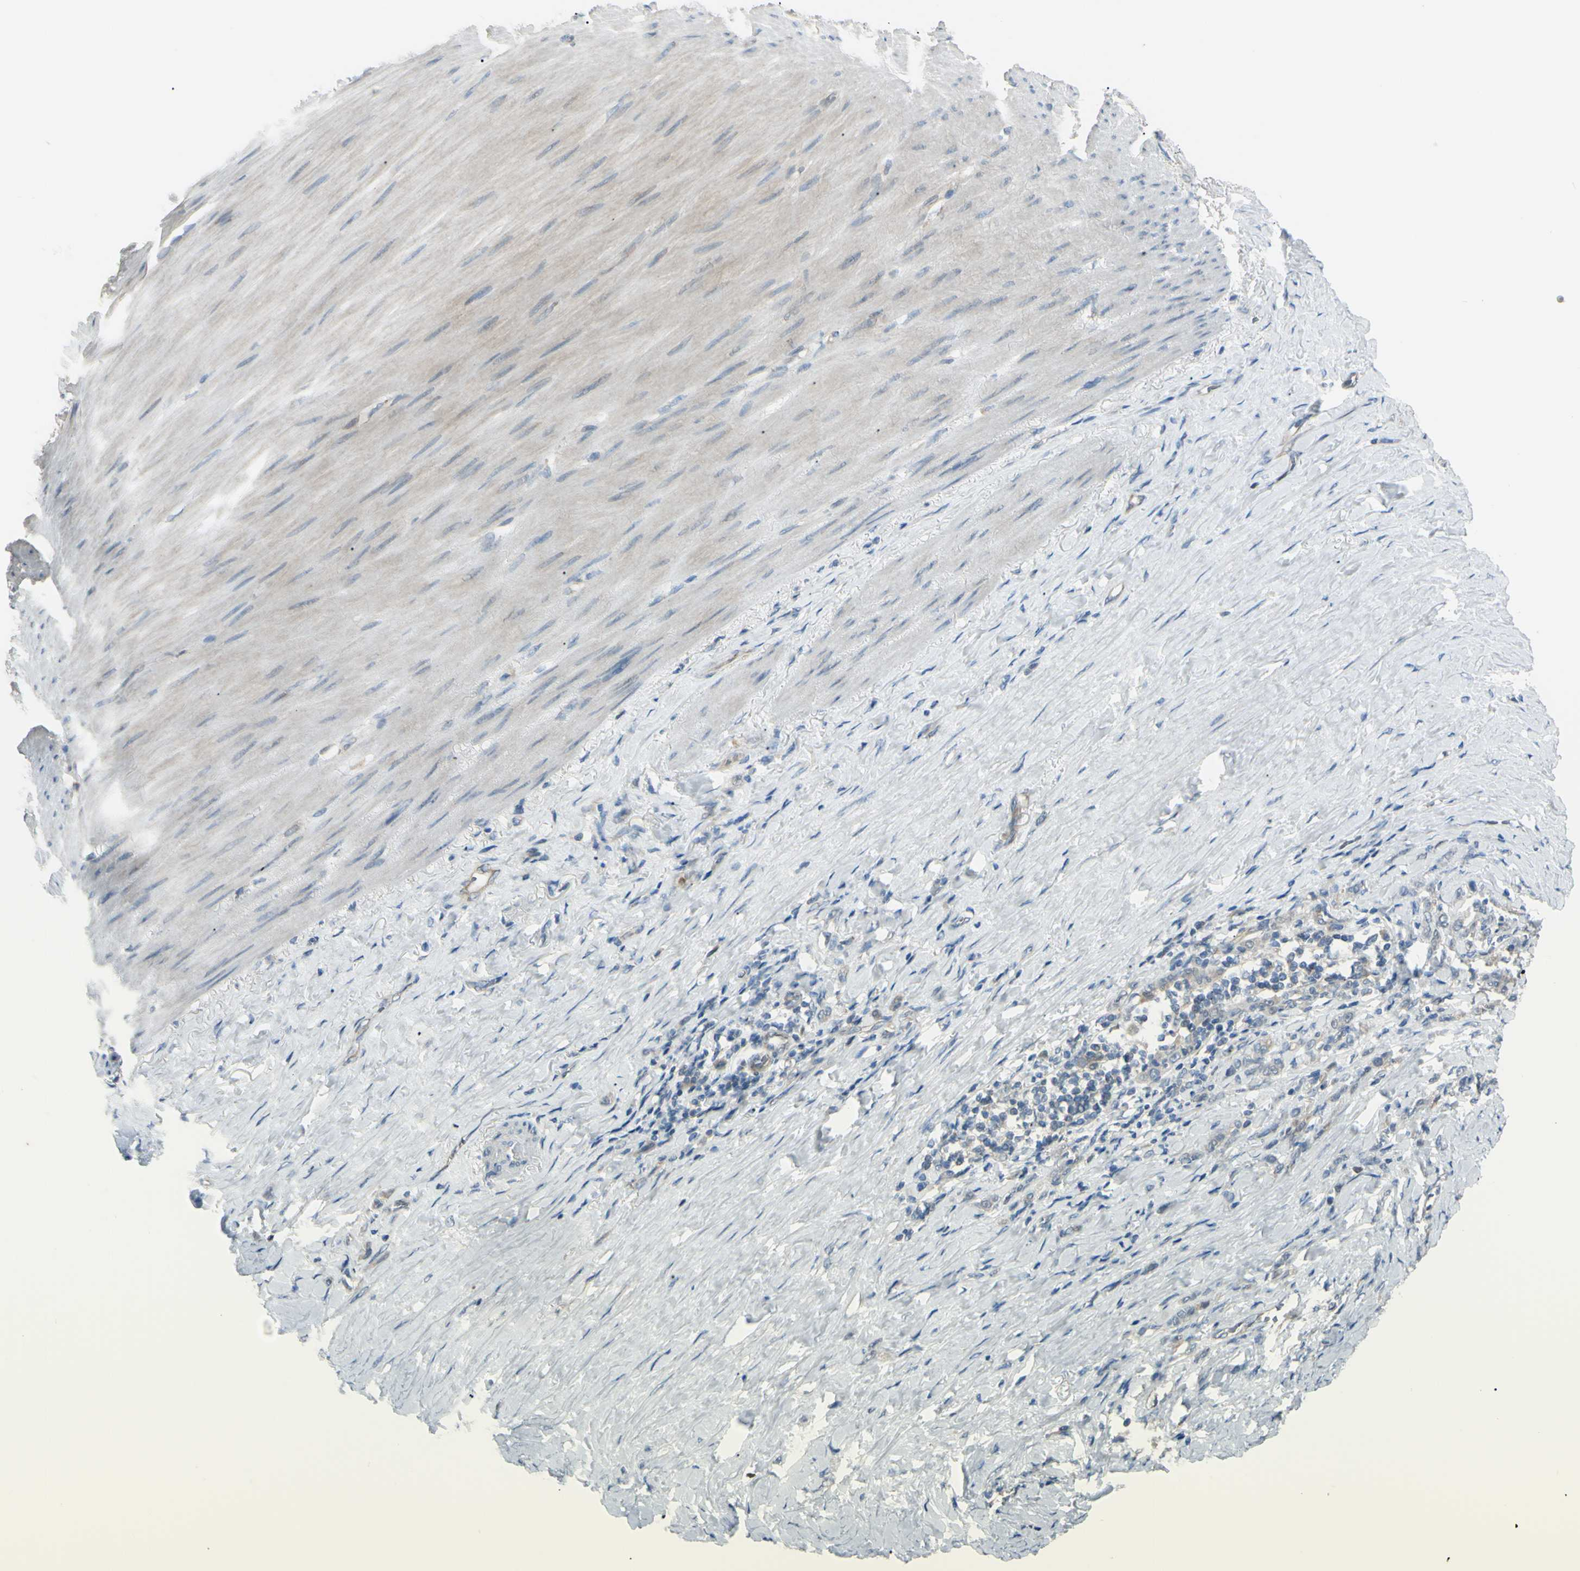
{"staining": {"intensity": "weak", "quantity": ">75%", "location": "cytoplasmic/membranous"}, "tissue": "stomach cancer", "cell_type": "Tumor cells", "image_type": "cancer", "snomed": [{"axis": "morphology", "description": "Adenocarcinoma, NOS"}, {"axis": "topography", "description": "Stomach"}], "caption": "Stomach cancer tissue exhibits weak cytoplasmic/membranous staining in about >75% of tumor cells (Brightfield microscopy of DAB IHC at high magnification).", "gene": "LMTK2", "patient": {"sex": "male", "age": 82}}